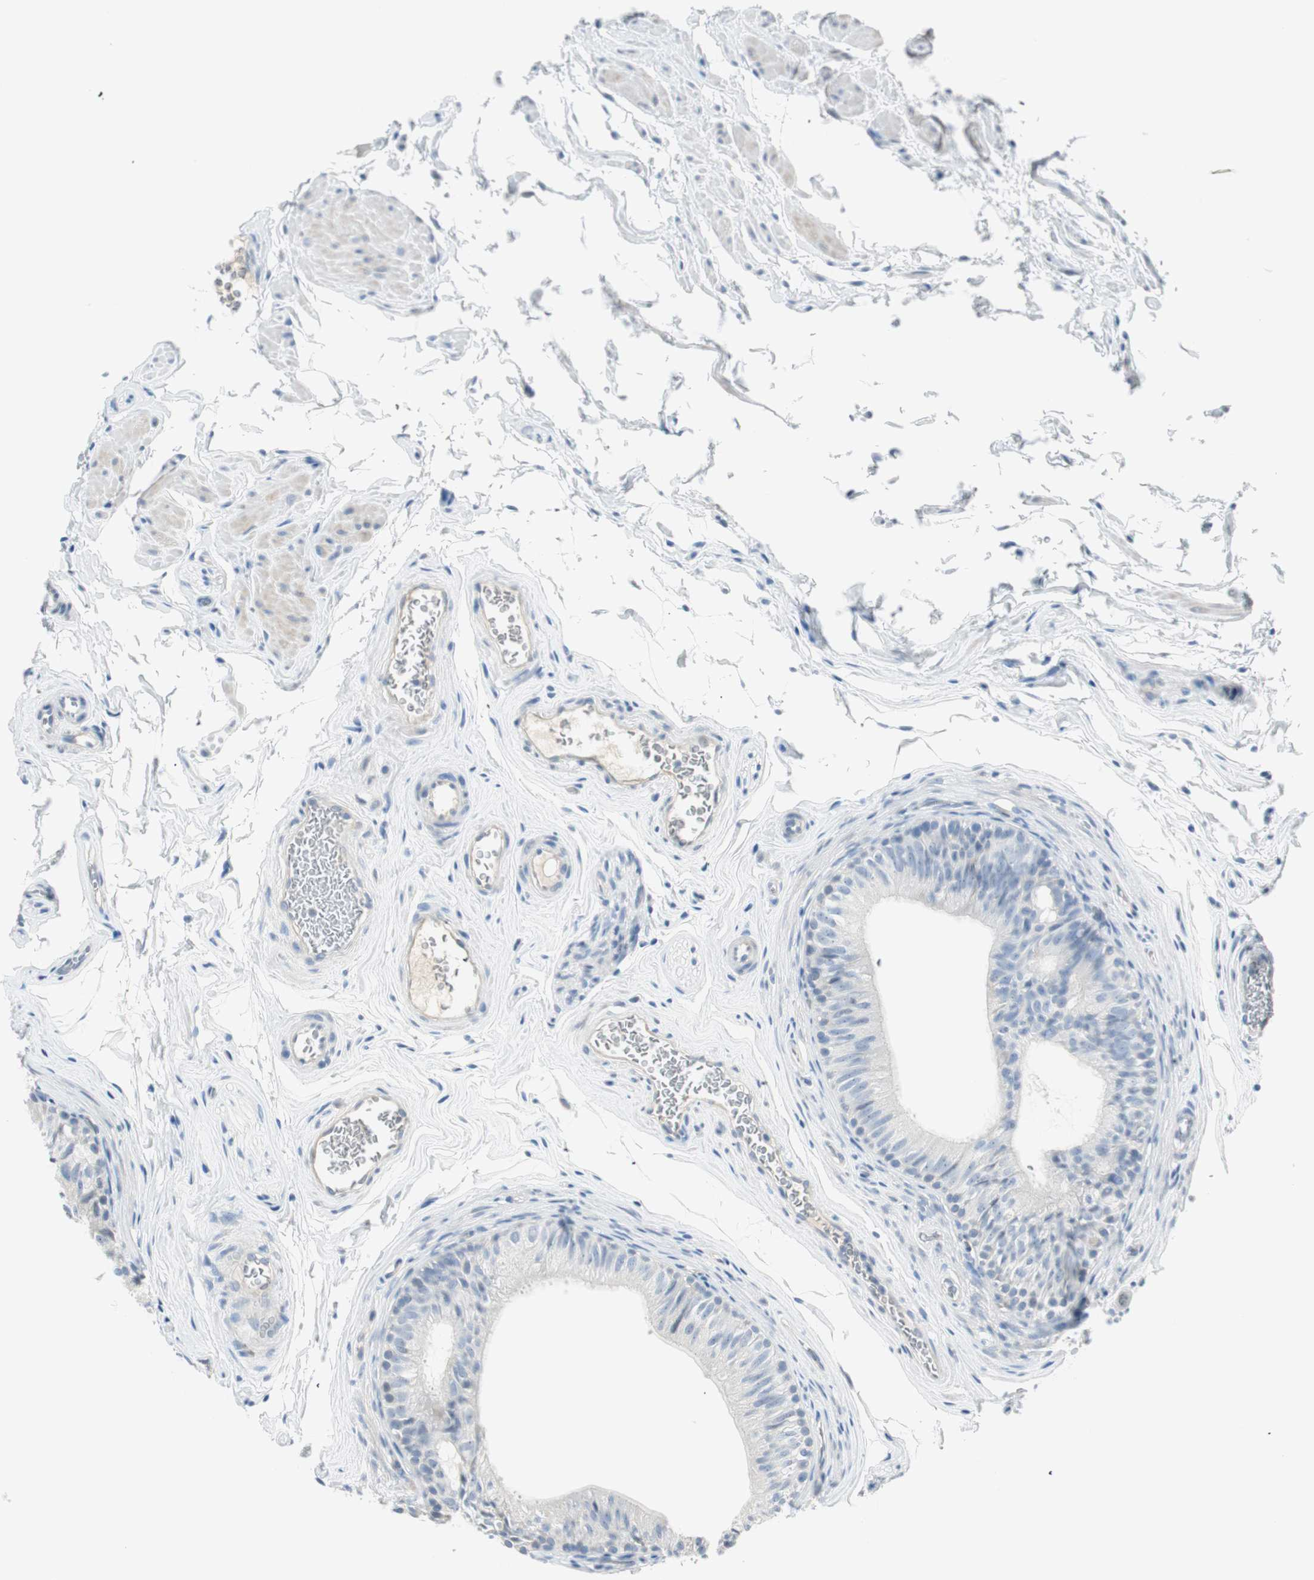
{"staining": {"intensity": "negative", "quantity": "none", "location": "none"}, "tissue": "epididymis", "cell_type": "Glandular cells", "image_type": "normal", "snomed": [{"axis": "morphology", "description": "Normal tissue, NOS"}, {"axis": "topography", "description": "Testis"}, {"axis": "topography", "description": "Epididymis"}], "caption": "Glandular cells are negative for brown protein staining in unremarkable epididymis. (Brightfield microscopy of DAB (3,3'-diaminobenzidine) immunohistochemistry (IHC) at high magnification).", "gene": "MLLT10", "patient": {"sex": "male", "age": 36}}